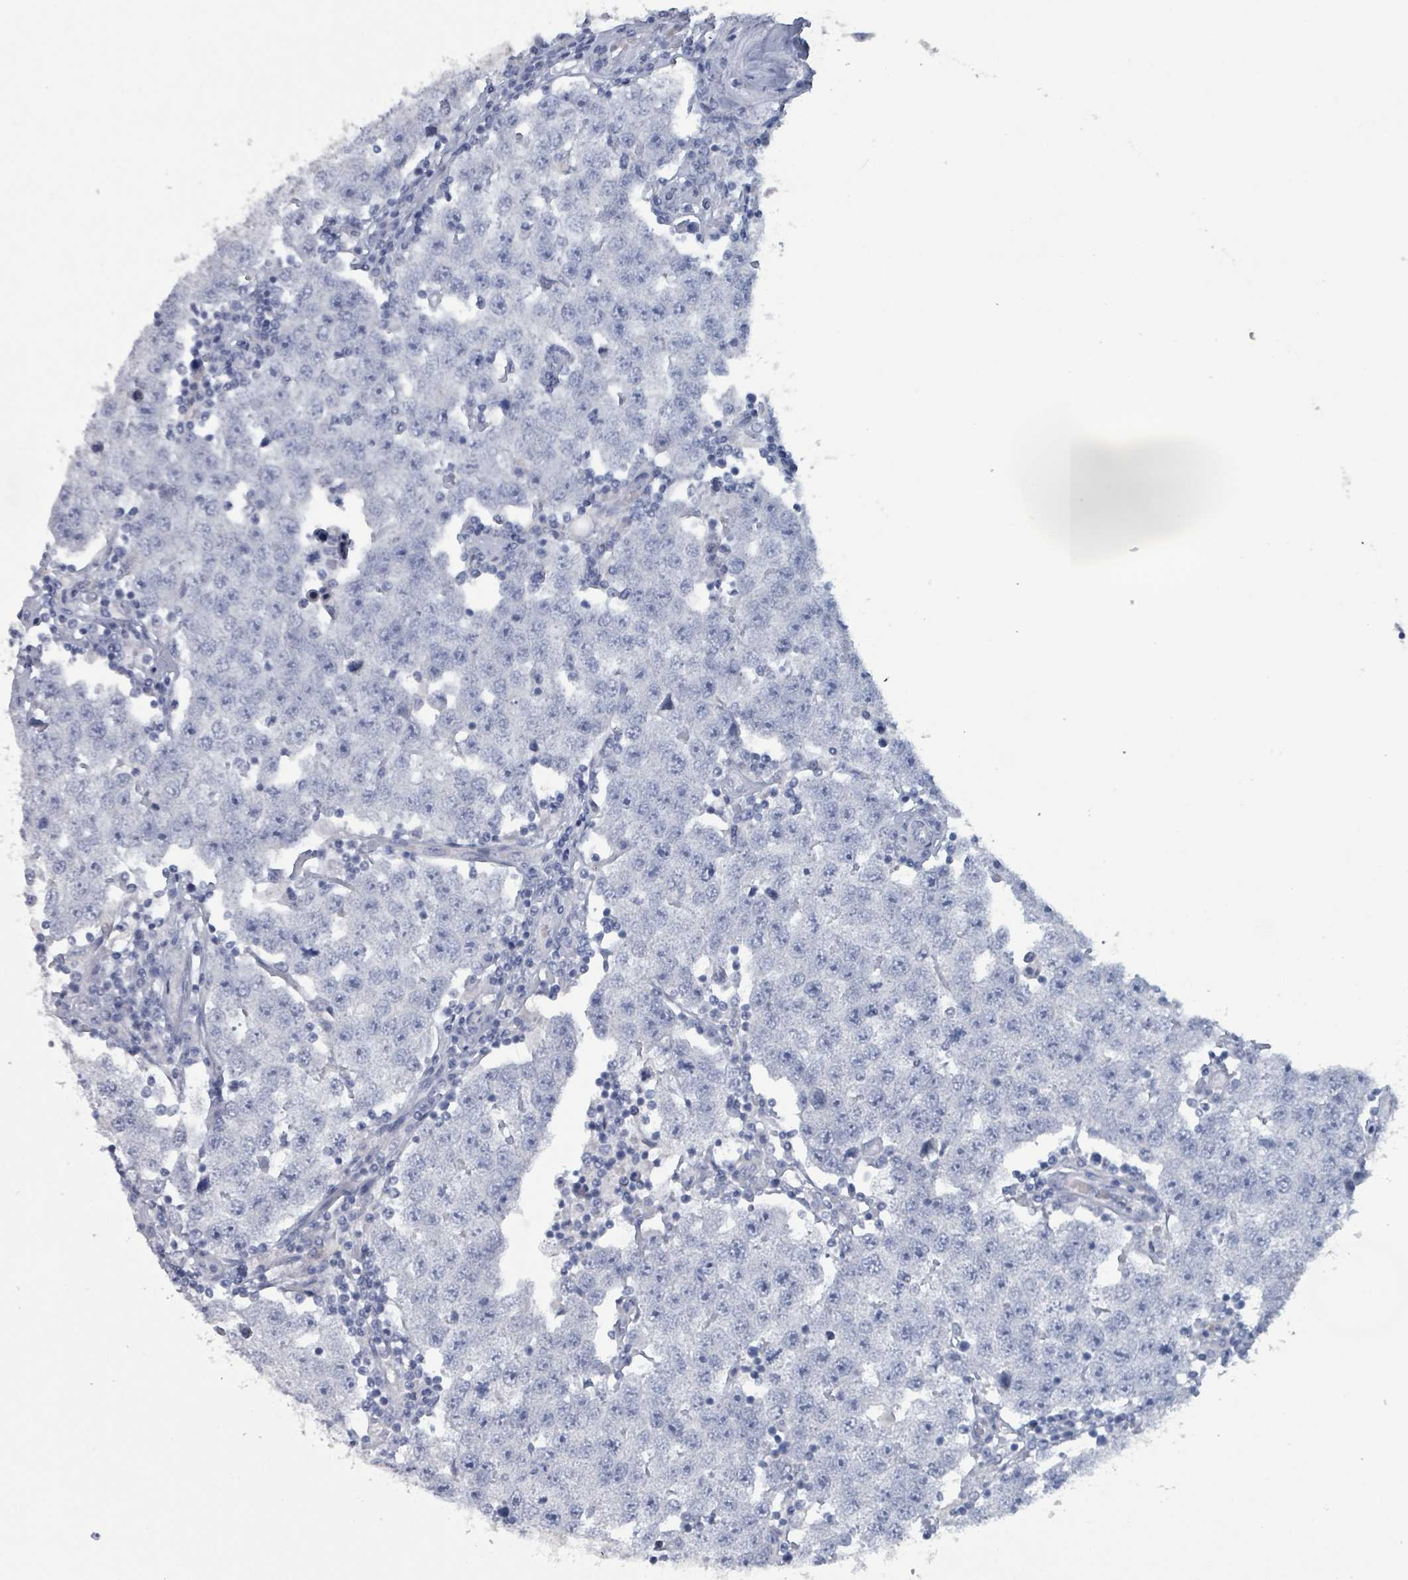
{"staining": {"intensity": "negative", "quantity": "none", "location": "none"}, "tissue": "testis cancer", "cell_type": "Tumor cells", "image_type": "cancer", "snomed": [{"axis": "morphology", "description": "Seminoma, NOS"}, {"axis": "topography", "description": "Testis"}], "caption": "A histopathology image of seminoma (testis) stained for a protein shows no brown staining in tumor cells.", "gene": "VPS13D", "patient": {"sex": "male", "age": 34}}